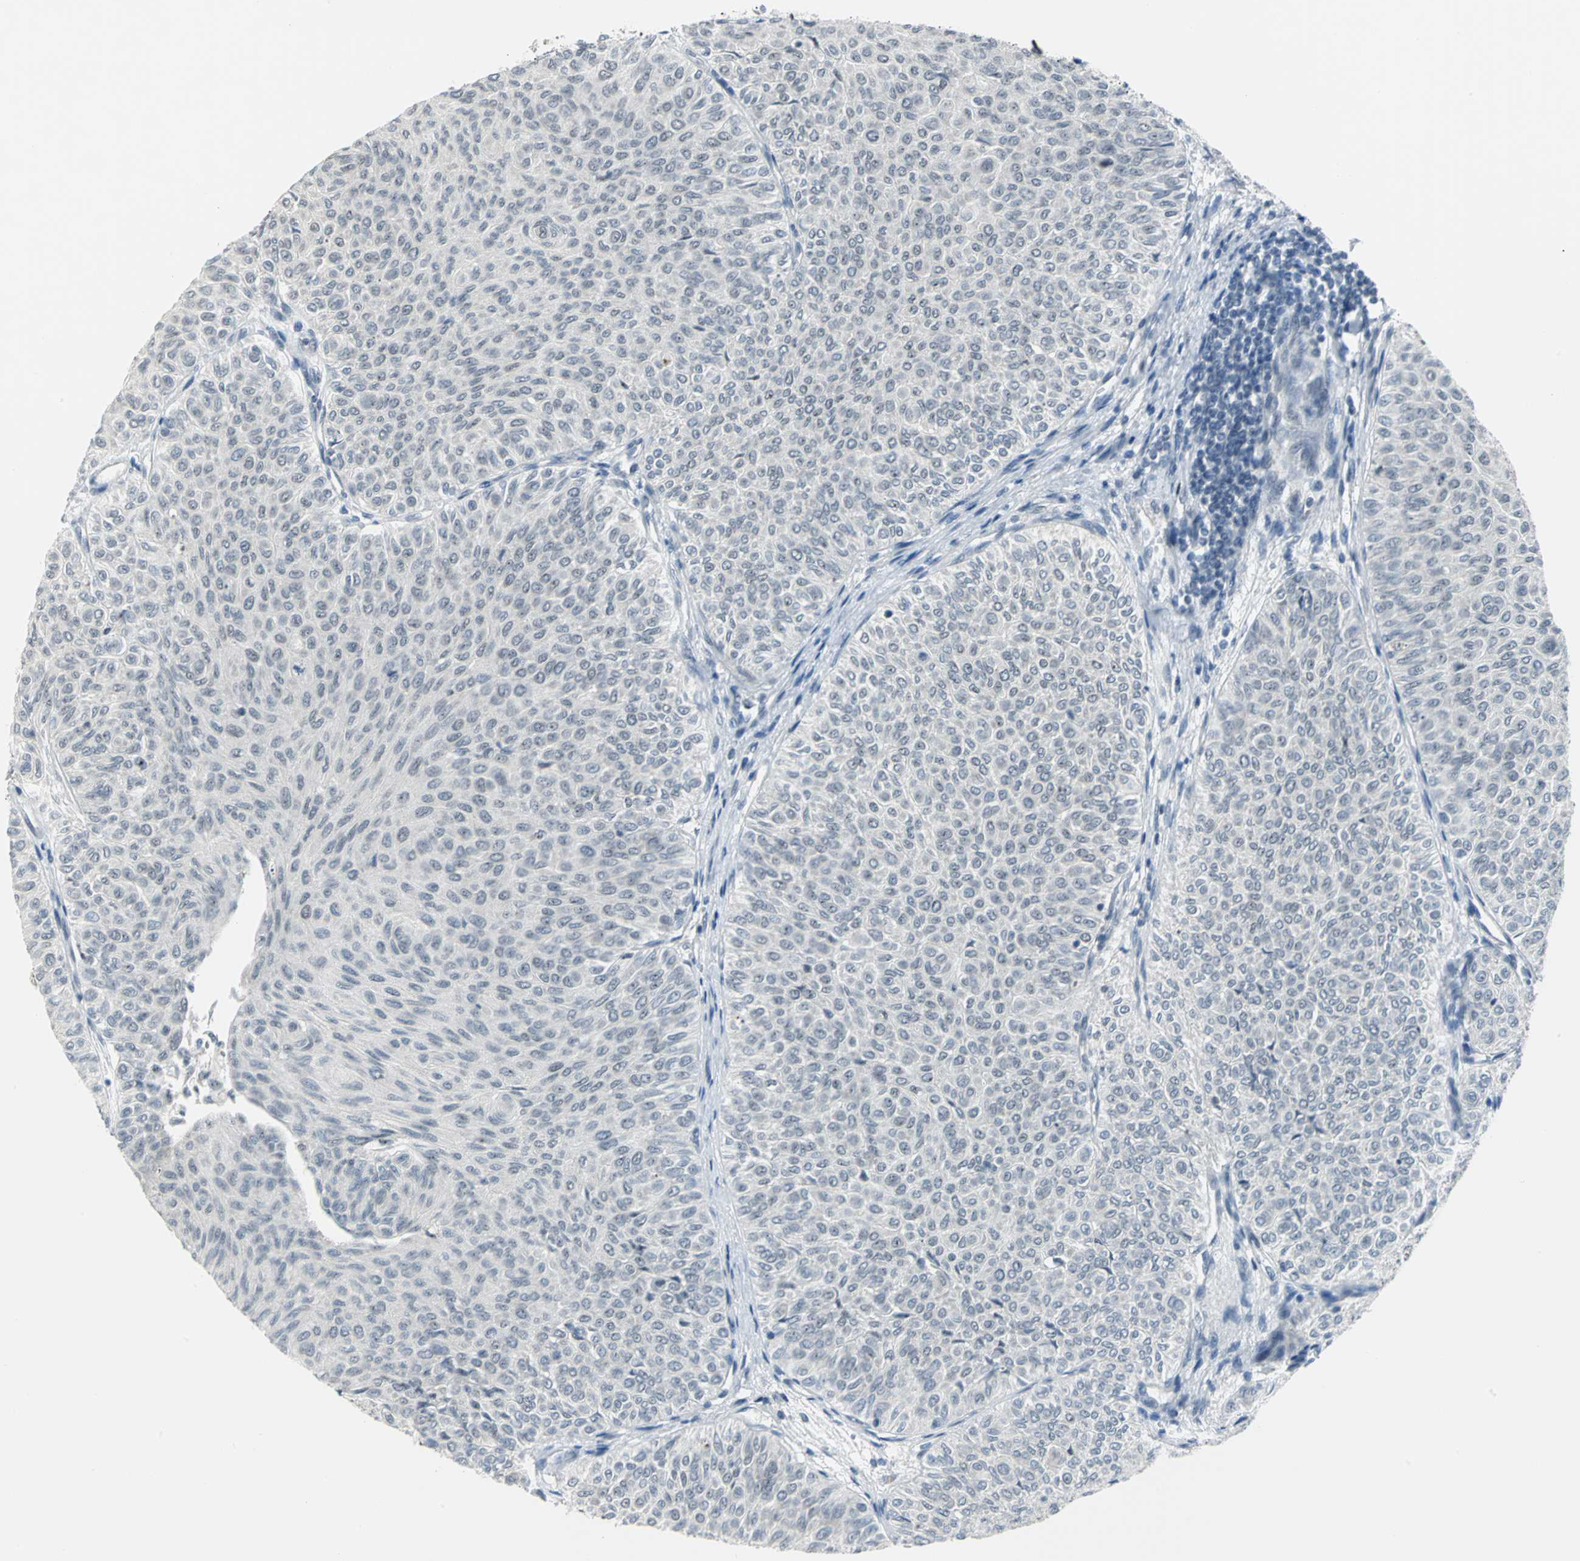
{"staining": {"intensity": "weak", "quantity": "25%-75%", "location": "nuclear"}, "tissue": "urothelial cancer", "cell_type": "Tumor cells", "image_type": "cancer", "snomed": [{"axis": "morphology", "description": "Urothelial carcinoma, Low grade"}, {"axis": "topography", "description": "Urinary bladder"}], "caption": "Tumor cells demonstrate low levels of weak nuclear expression in approximately 25%-75% of cells in human low-grade urothelial carcinoma. The staining was performed using DAB, with brown indicating positive protein expression. Nuclei are stained blue with hematoxylin.", "gene": "MYBBP1A", "patient": {"sex": "male", "age": 78}}